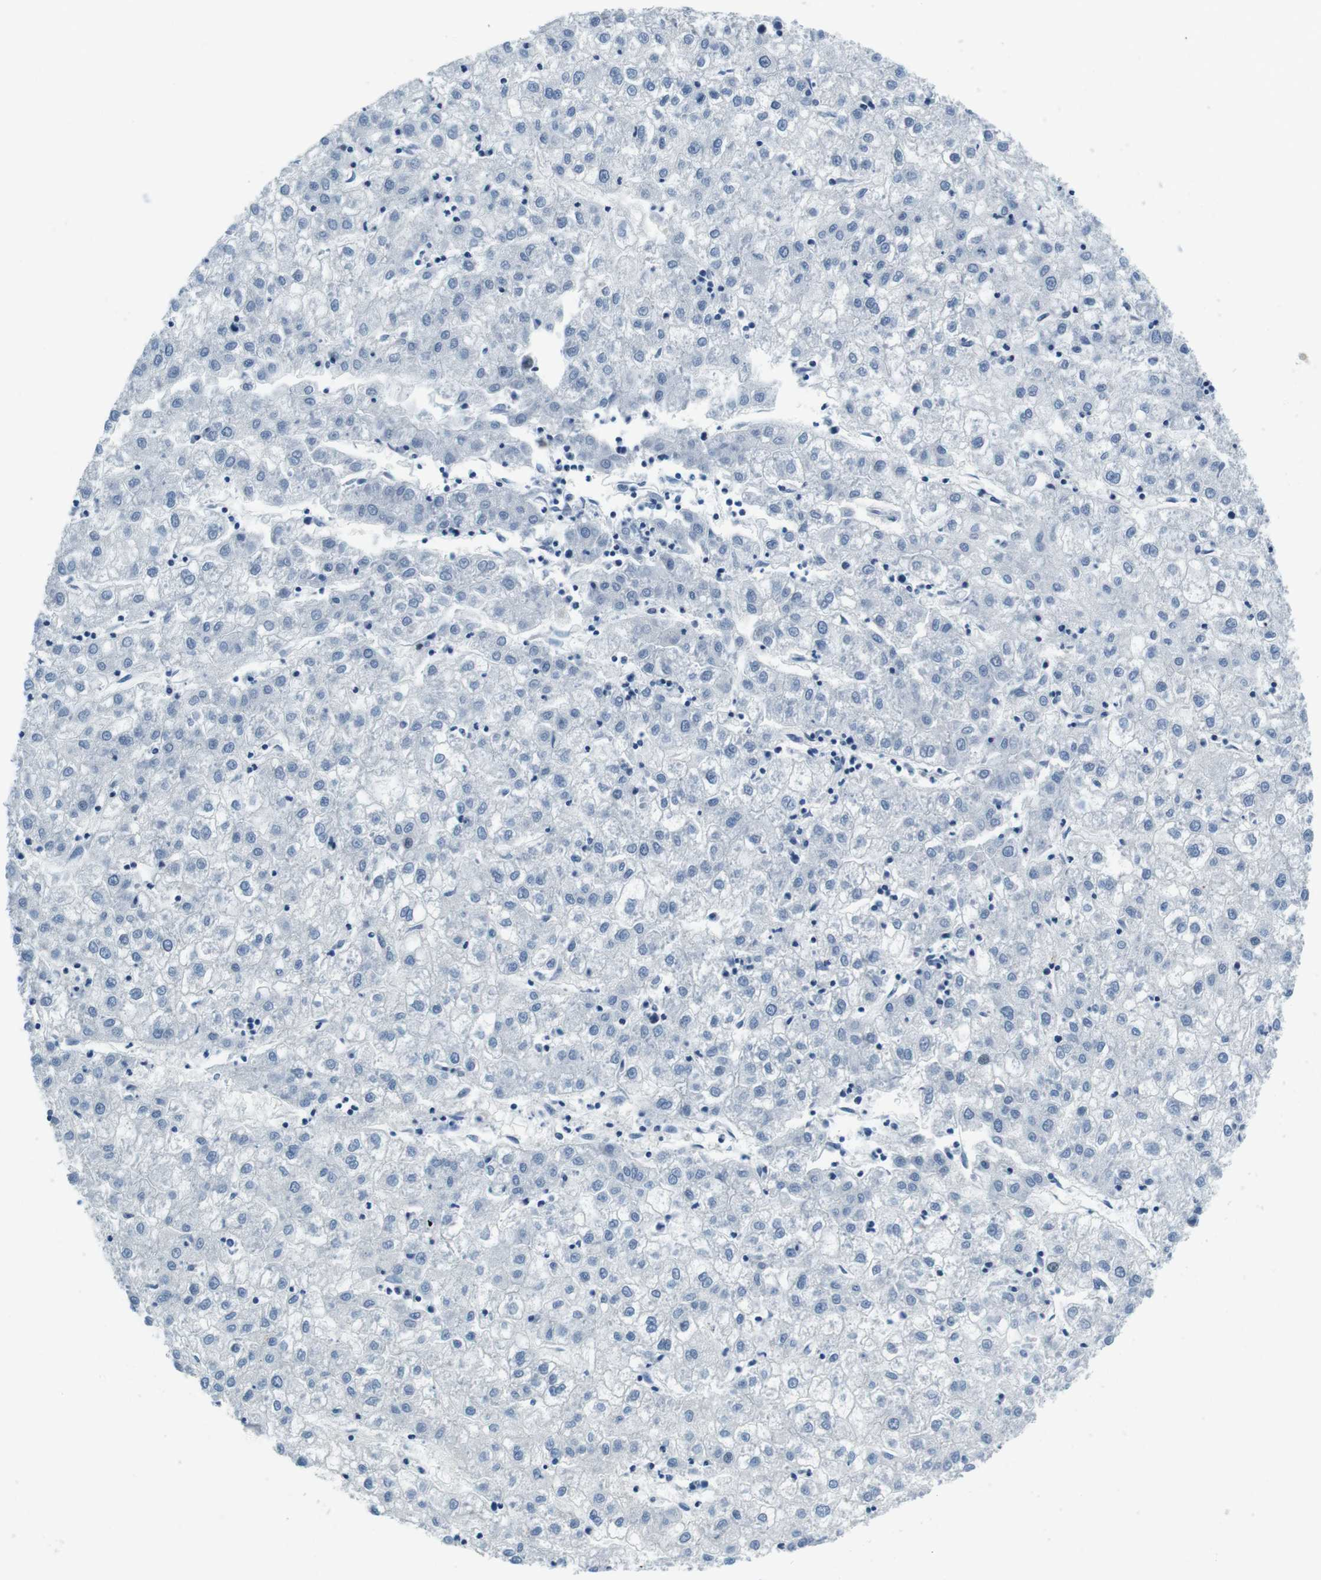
{"staining": {"intensity": "negative", "quantity": "none", "location": "none"}, "tissue": "liver cancer", "cell_type": "Tumor cells", "image_type": "cancer", "snomed": [{"axis": "morphology", "description": "Carcinoma, Hepatocellular, NOS"}, {"axis": "topography", "description": "Liver"}], "caption": "DAB (3,3'-diaminobenzidine) immunohistochemical staining of hepatocellular carcinoma (liver) shows no significant positivity in tumor cells.", "gene": "KCNJ5", "patient": {"sex": "male", "age": 72}}